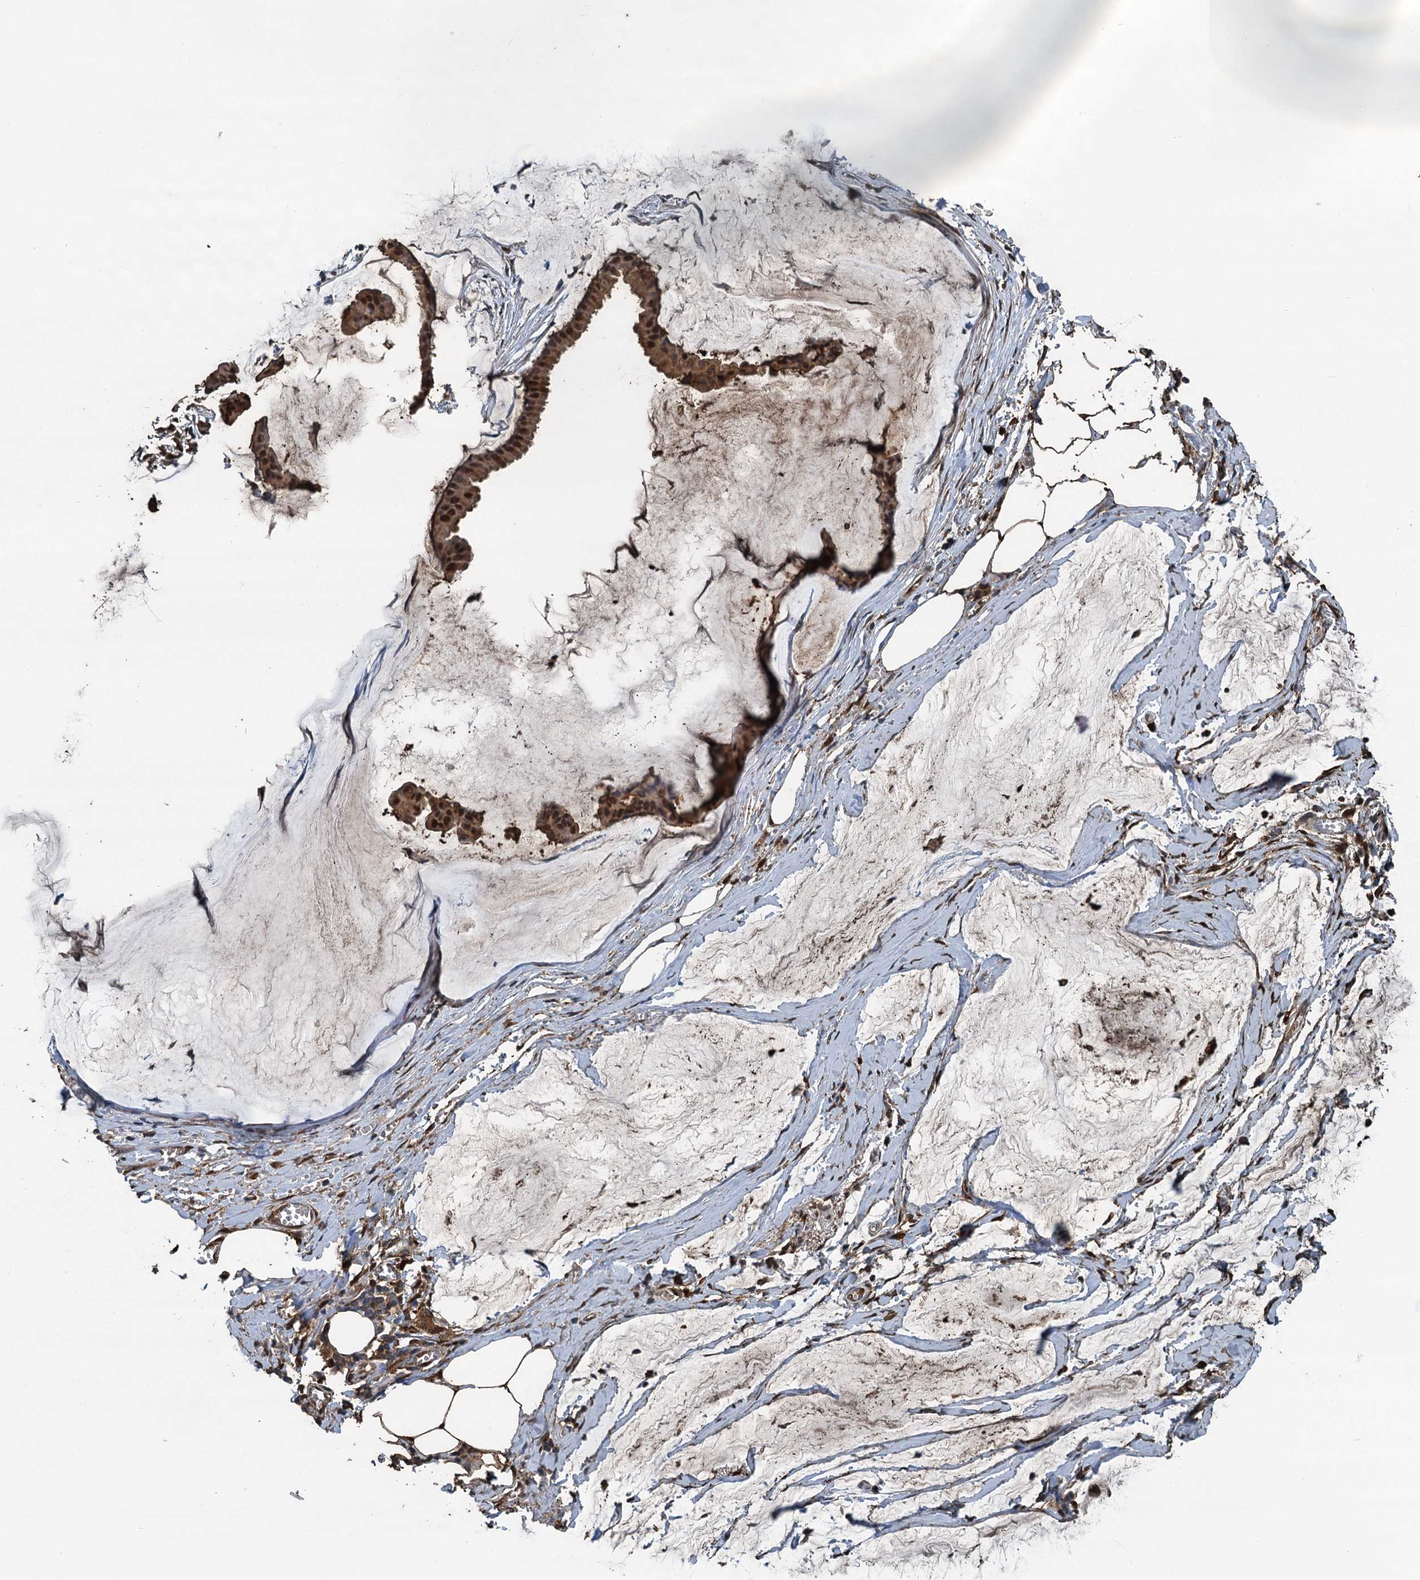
{"staining": {"intensity": "strong", "quantity": ">75%", "location": "cytoplasmic/membranous,nuclear"}, "tissue": "ovarian cancer", "cell_type": "Tumor cells", "image_type": "cancer", "snomed": [{"axis": "morphology", "description": "Cystadenocarcinoma, mucinous, NOS"}, {"axis": "topography", "description": "Ovary"}], "caption": "This is an image of immunohistochemistry (IHC) staining of ovarian cancer (mucinous cystadenocarcinoma), which shows strong staining in the cytoplasmic/membranous and nuclear of tumor cells.", "gene": "S100A6", "patient": {"sex": "female", "age": 73}}